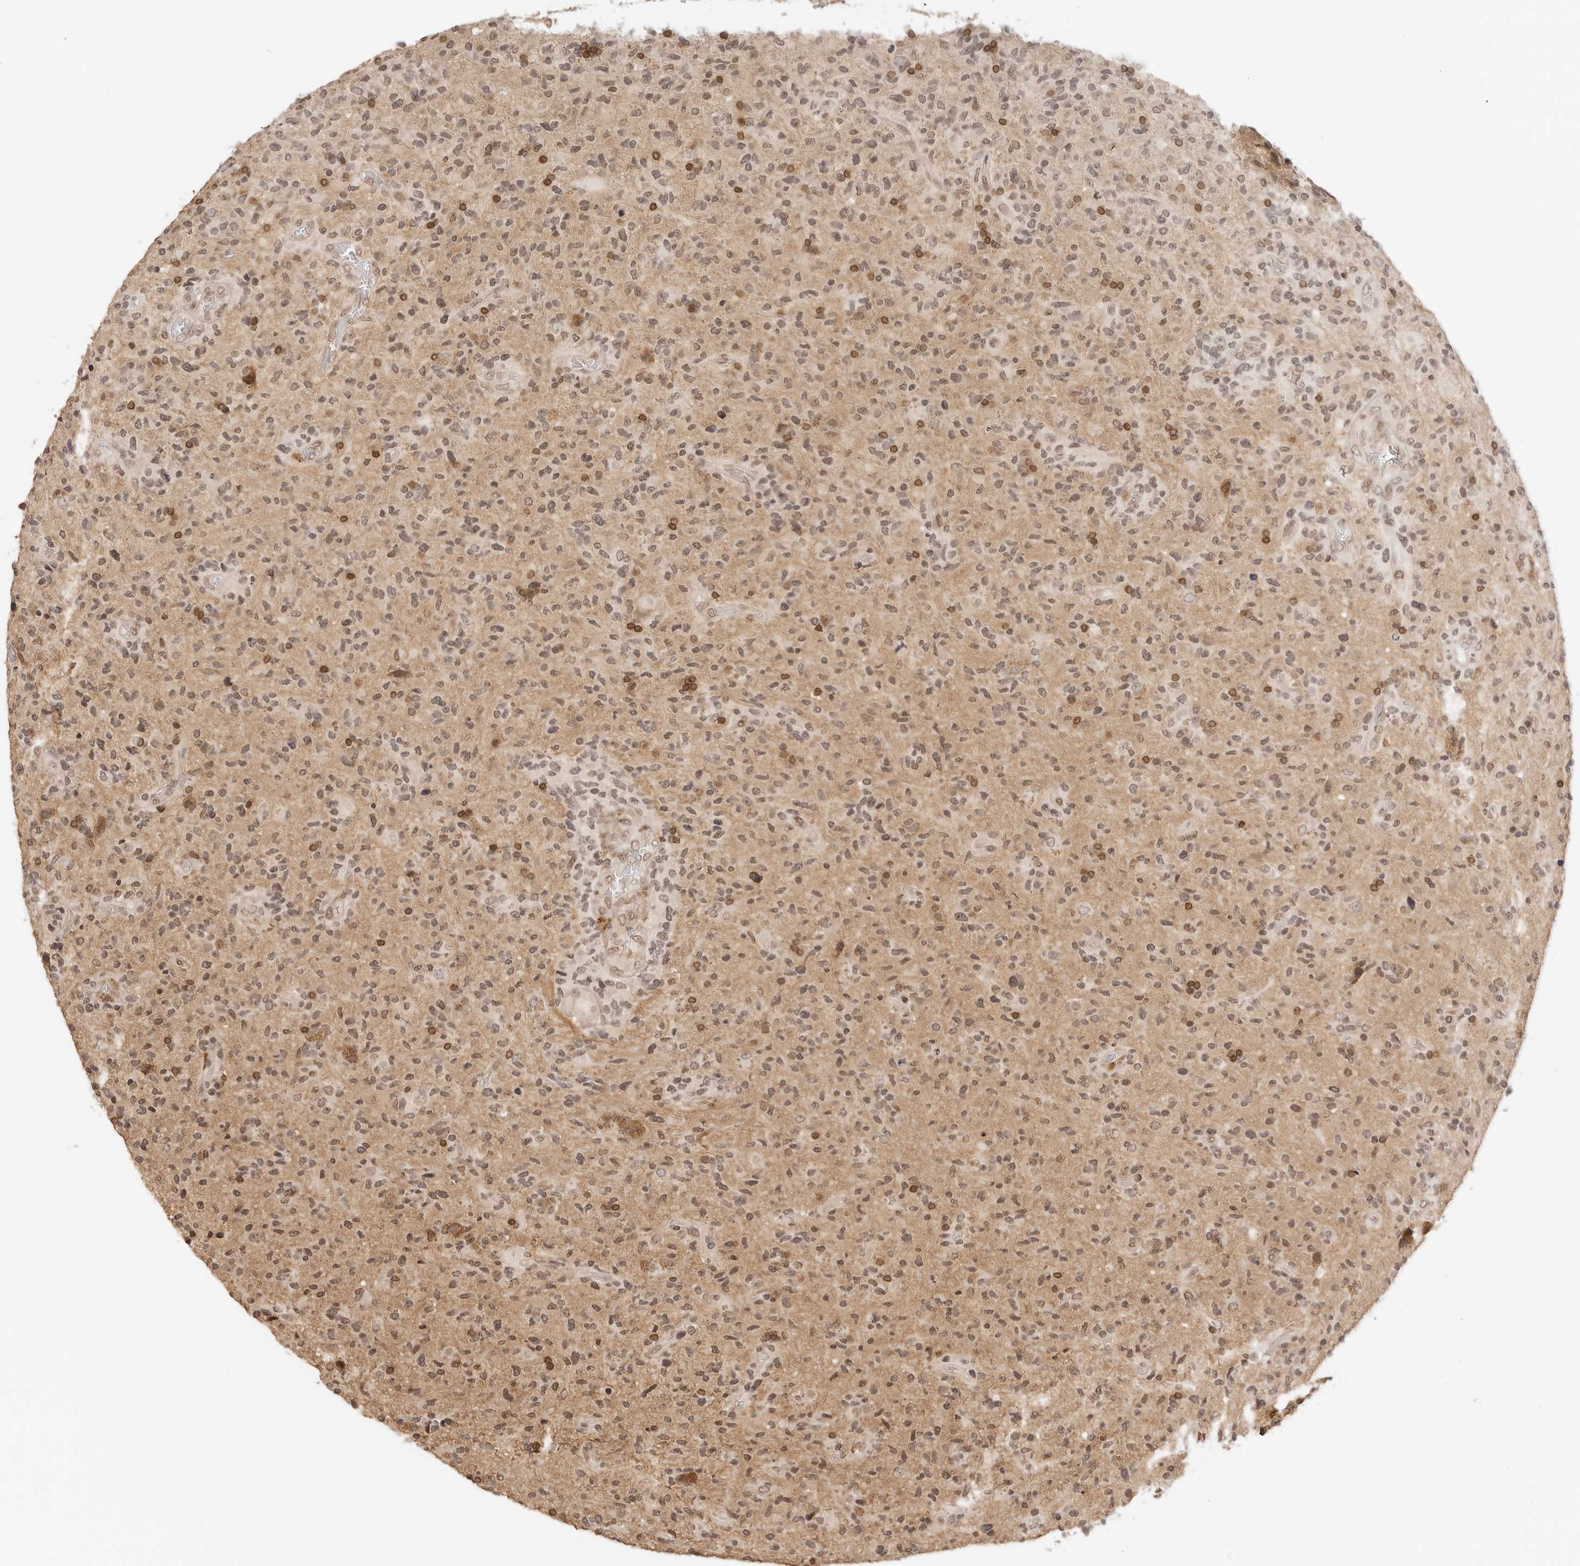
{"staining": {"intensity": "moderate", "quantity": ">75%", "location": "cytoplasmic/membranous,nuclear"}, "tissue": "glioma", "cell_type": "Tumor cells", "image_type": "cancer", "snomed": [{"axis": "morphology", "description": "Glioma, malignant, High grade"}, {"axis": "topography", "description": "Brain"}], "caption": "Immunohistochemistry (IHC) staining of malignant glioma (high-grade), which shows medium levels of moderate cytoplasmic/membranous and nuclear expression in about >75% of tumor cells indicating moderate cytoplasmic/membranous and nuclear protein positivity. The staining was performed using DAB (3,3'-diaminobenzidine) (brown) for protein detection and nuclei were counterstained in hematoxylin (blue).", "gene": "POLH", "patient": {"sex": "male", "age": 72}}